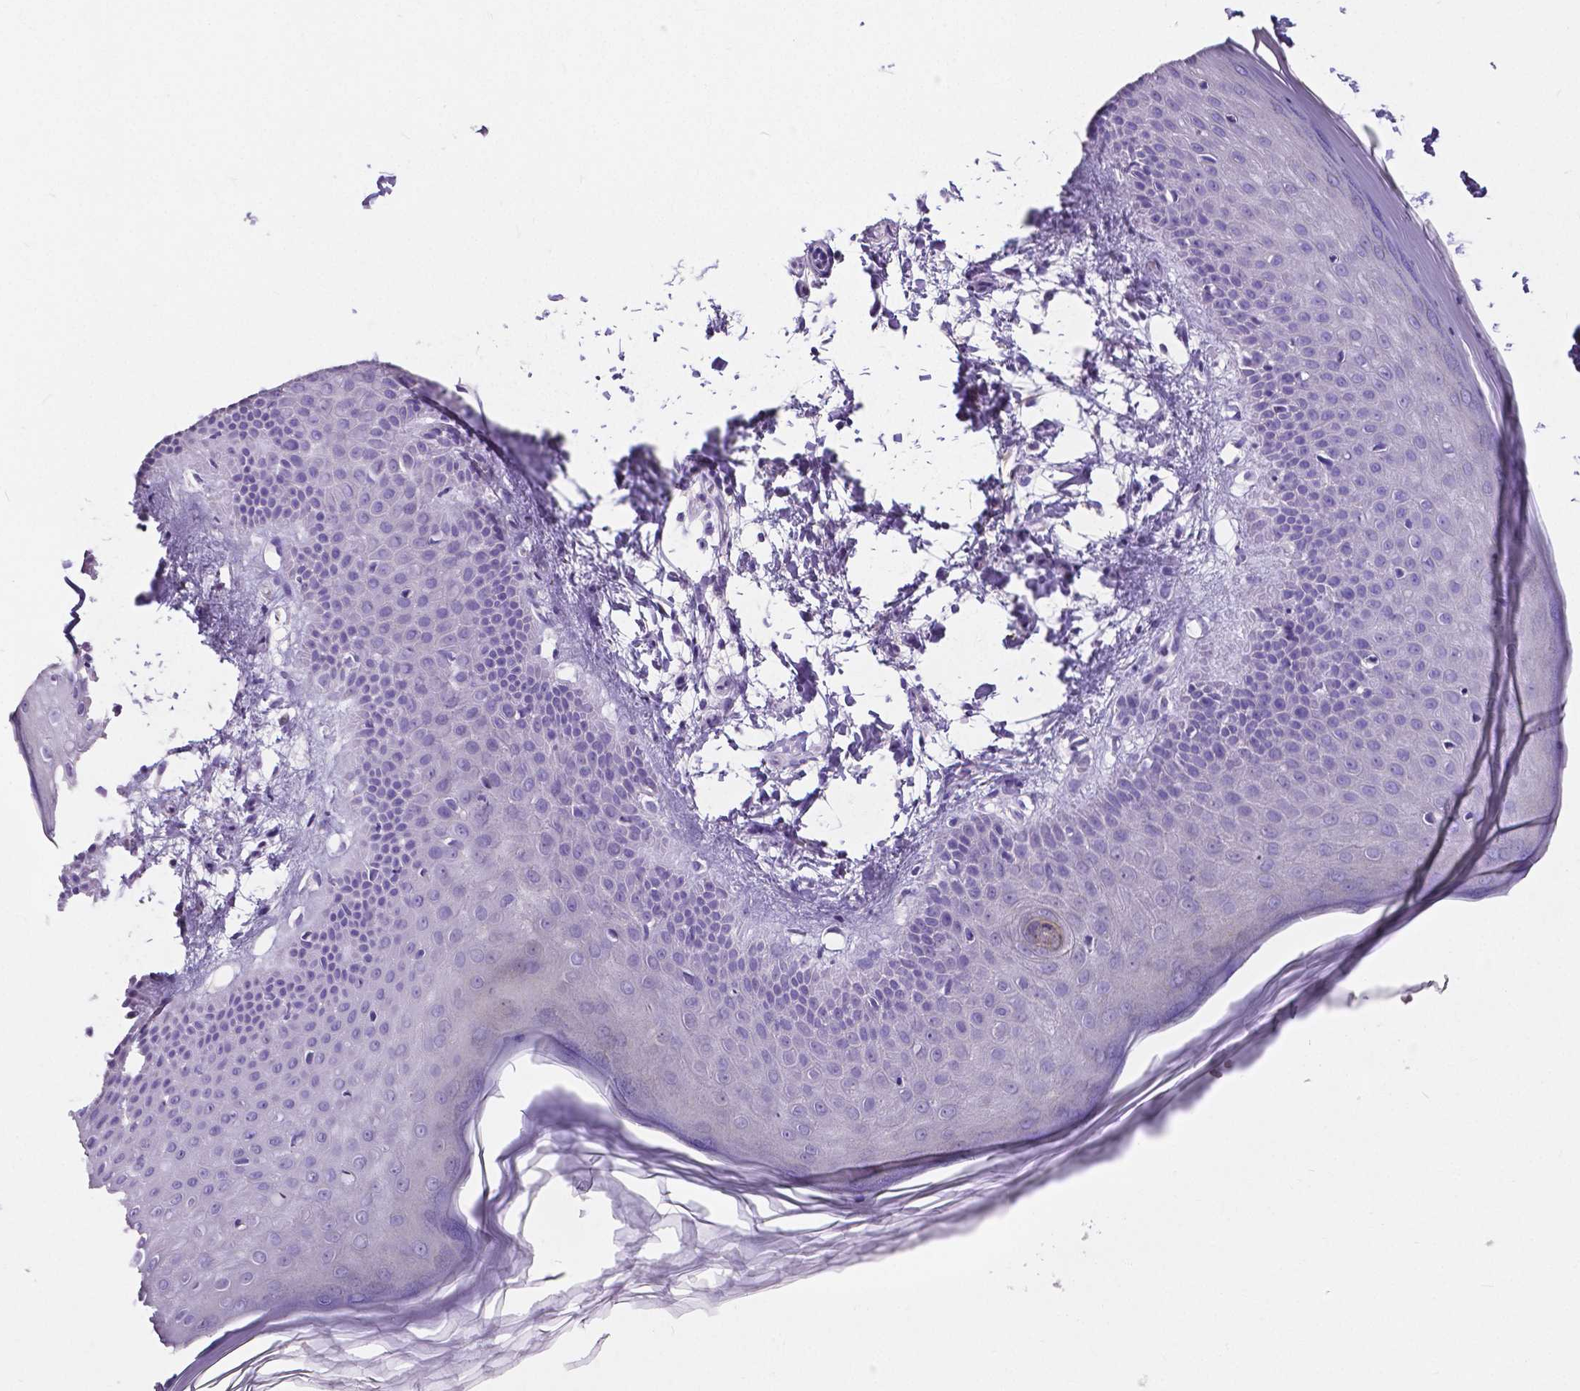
{"staining": {"intensity": "negative", "quantity": "none", "location": "none"}, "tissue": "skin", "cell_type": "Fibroblasts", "image_type": "normal", "snomed": [{"axis": "morphology", "description": "Normal tissue, NOS"}, {"axis": "topography", "description": "Skin"}], "caption": "Immunohistochemistry (IHC) image of normal skin stained for a protein (brown), which displays no positivity in fibroblasts.", "gene": "OCLN", "patient": {"sex": "female", "age": 62}}